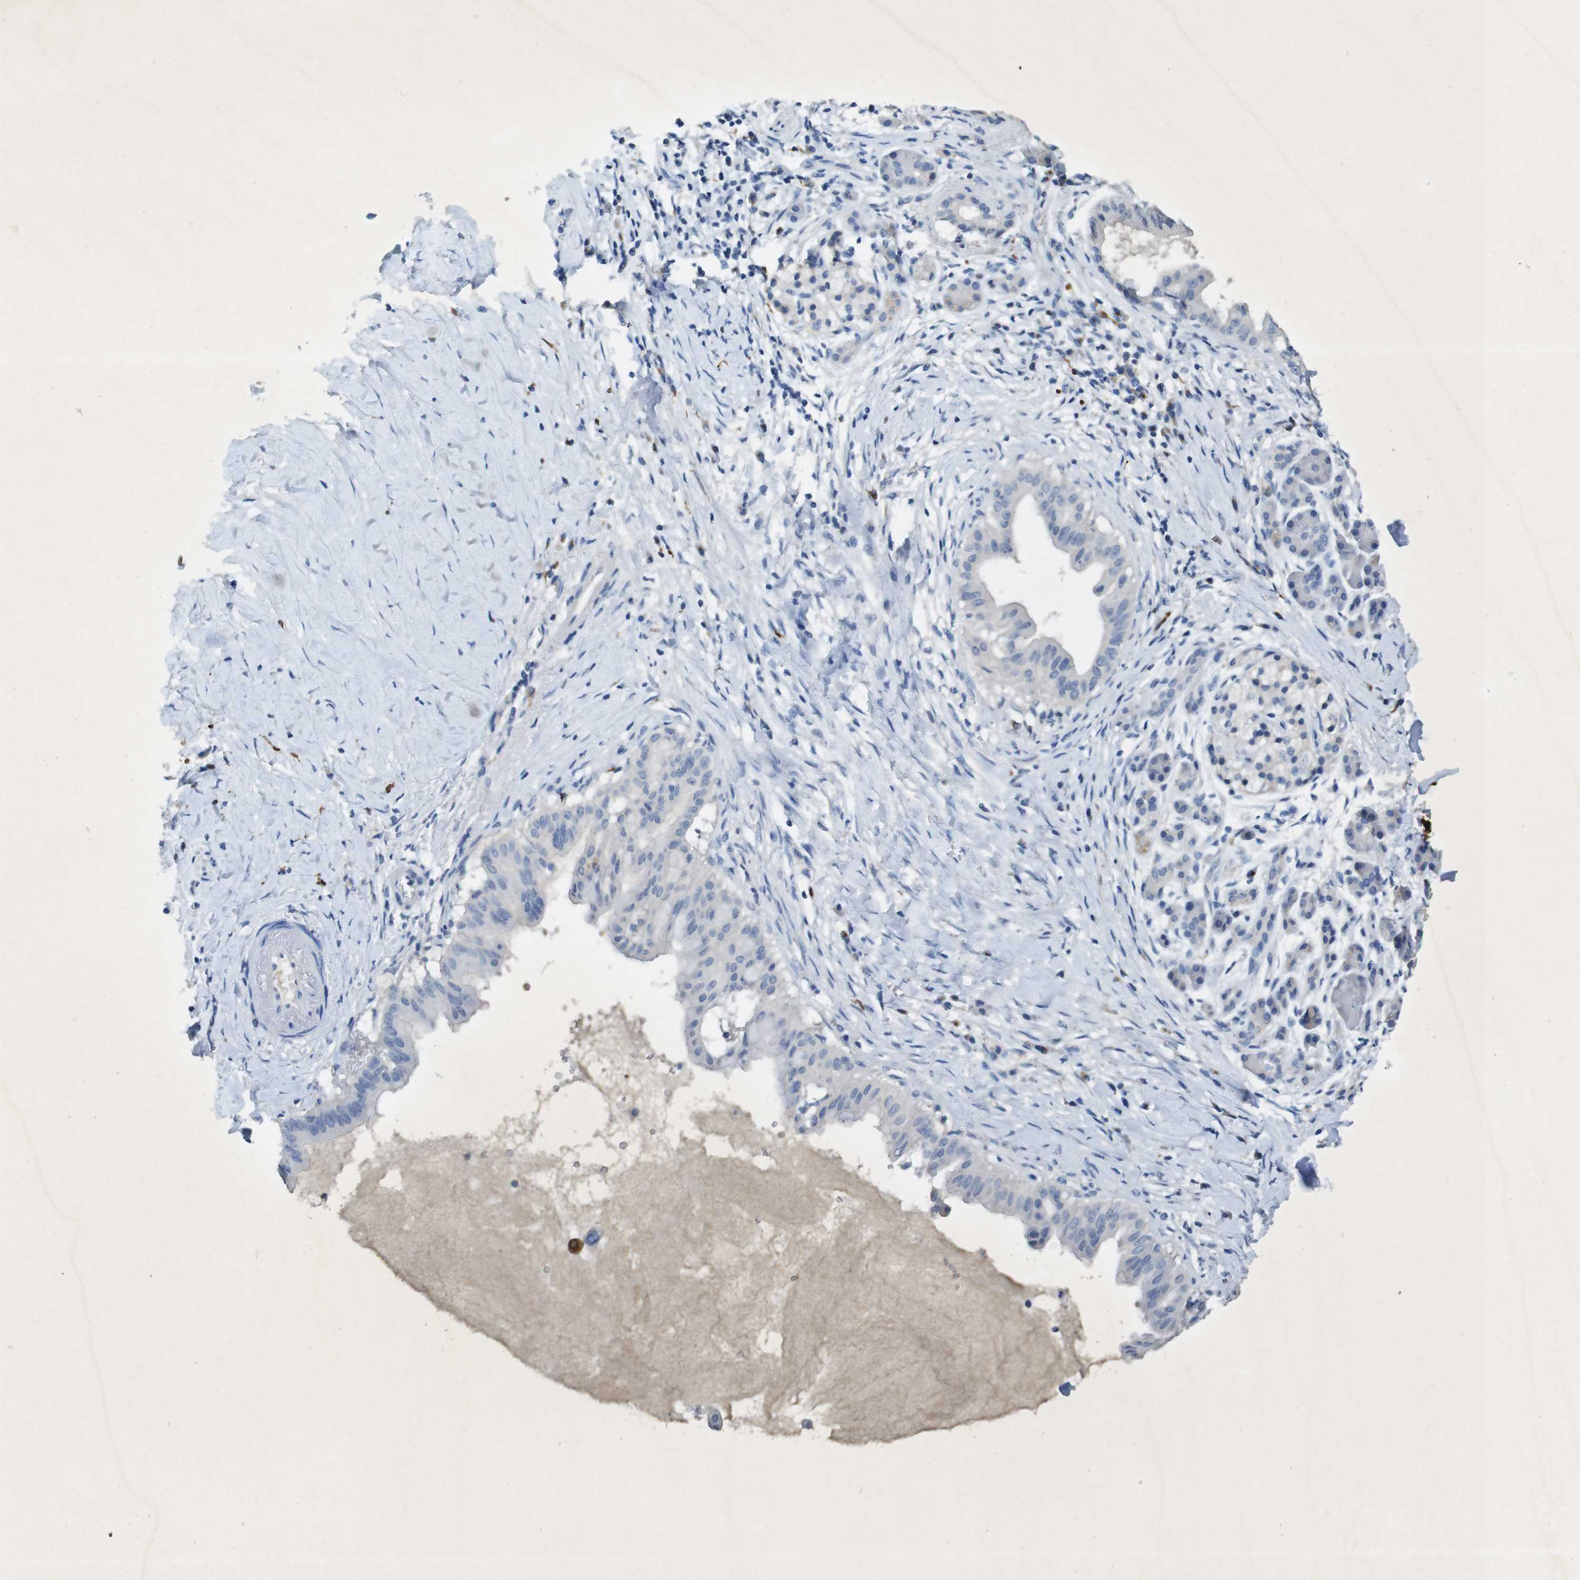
{"staining": {"intensity": "negative", "quantity": "none", "location": "none"}, "tissue": "pancreatic cancer", "cell_type": "Tumor cells", "image_type": "cancer", "snomed": [{"axis": "morphology", "description": "Adenocarcinoma, NOS"}, {"axis": "topography", "description": "Pancreas"}], "caption": "Tumor cells are negative for brown protein staining in pancreatic adenocarcinoma. (DAB (3,3'-diaminobenzidine) immunohistochemistry (IHC) with hematoxylin counter stain).", "gene": "CD320", "patient": {"sex": "male", "age": 55}}